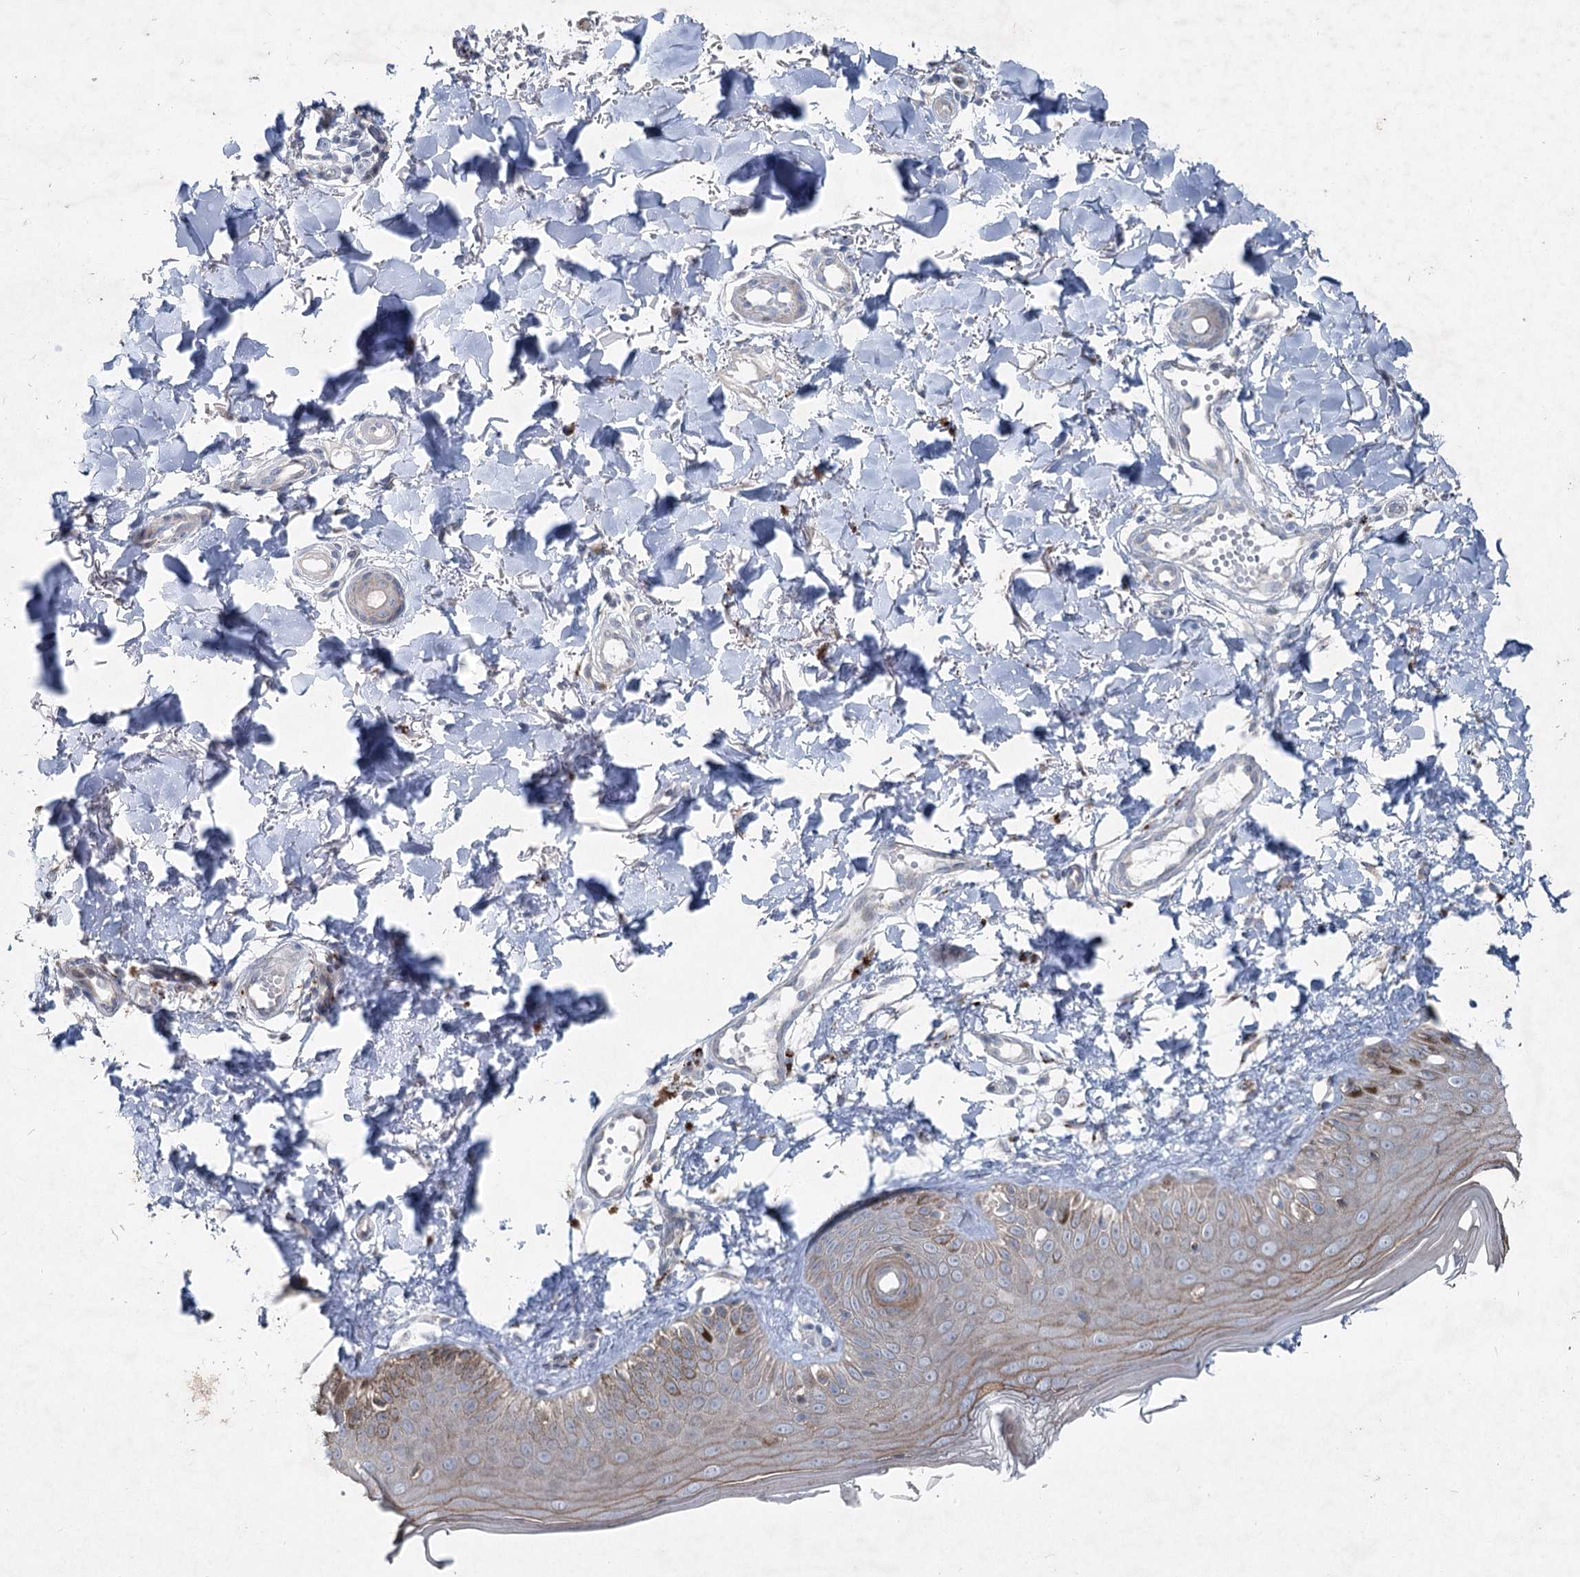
{"staining": {"intensity": "negative", "quantity": "none", "location": "none"}, "tissue": "skin", "cell_type": "Fibroblasts", "image_type": "normal", "snomed": [{"axis": "morphology", "description": "Normal tissue, NOS"}, {"axis": "topography", "description": "Skin"}], "caption": "A photomicrograph of skin stained for a protein demonstrates no brown staining in fibroblasts. Brightfield microscopy of immunohistochemistry stained with DAB (brown) and hematoxylin (blue), captured at high magnification.", "gene": "ENSG00000285330", "patient": {"sex": "male", "age": 52}}